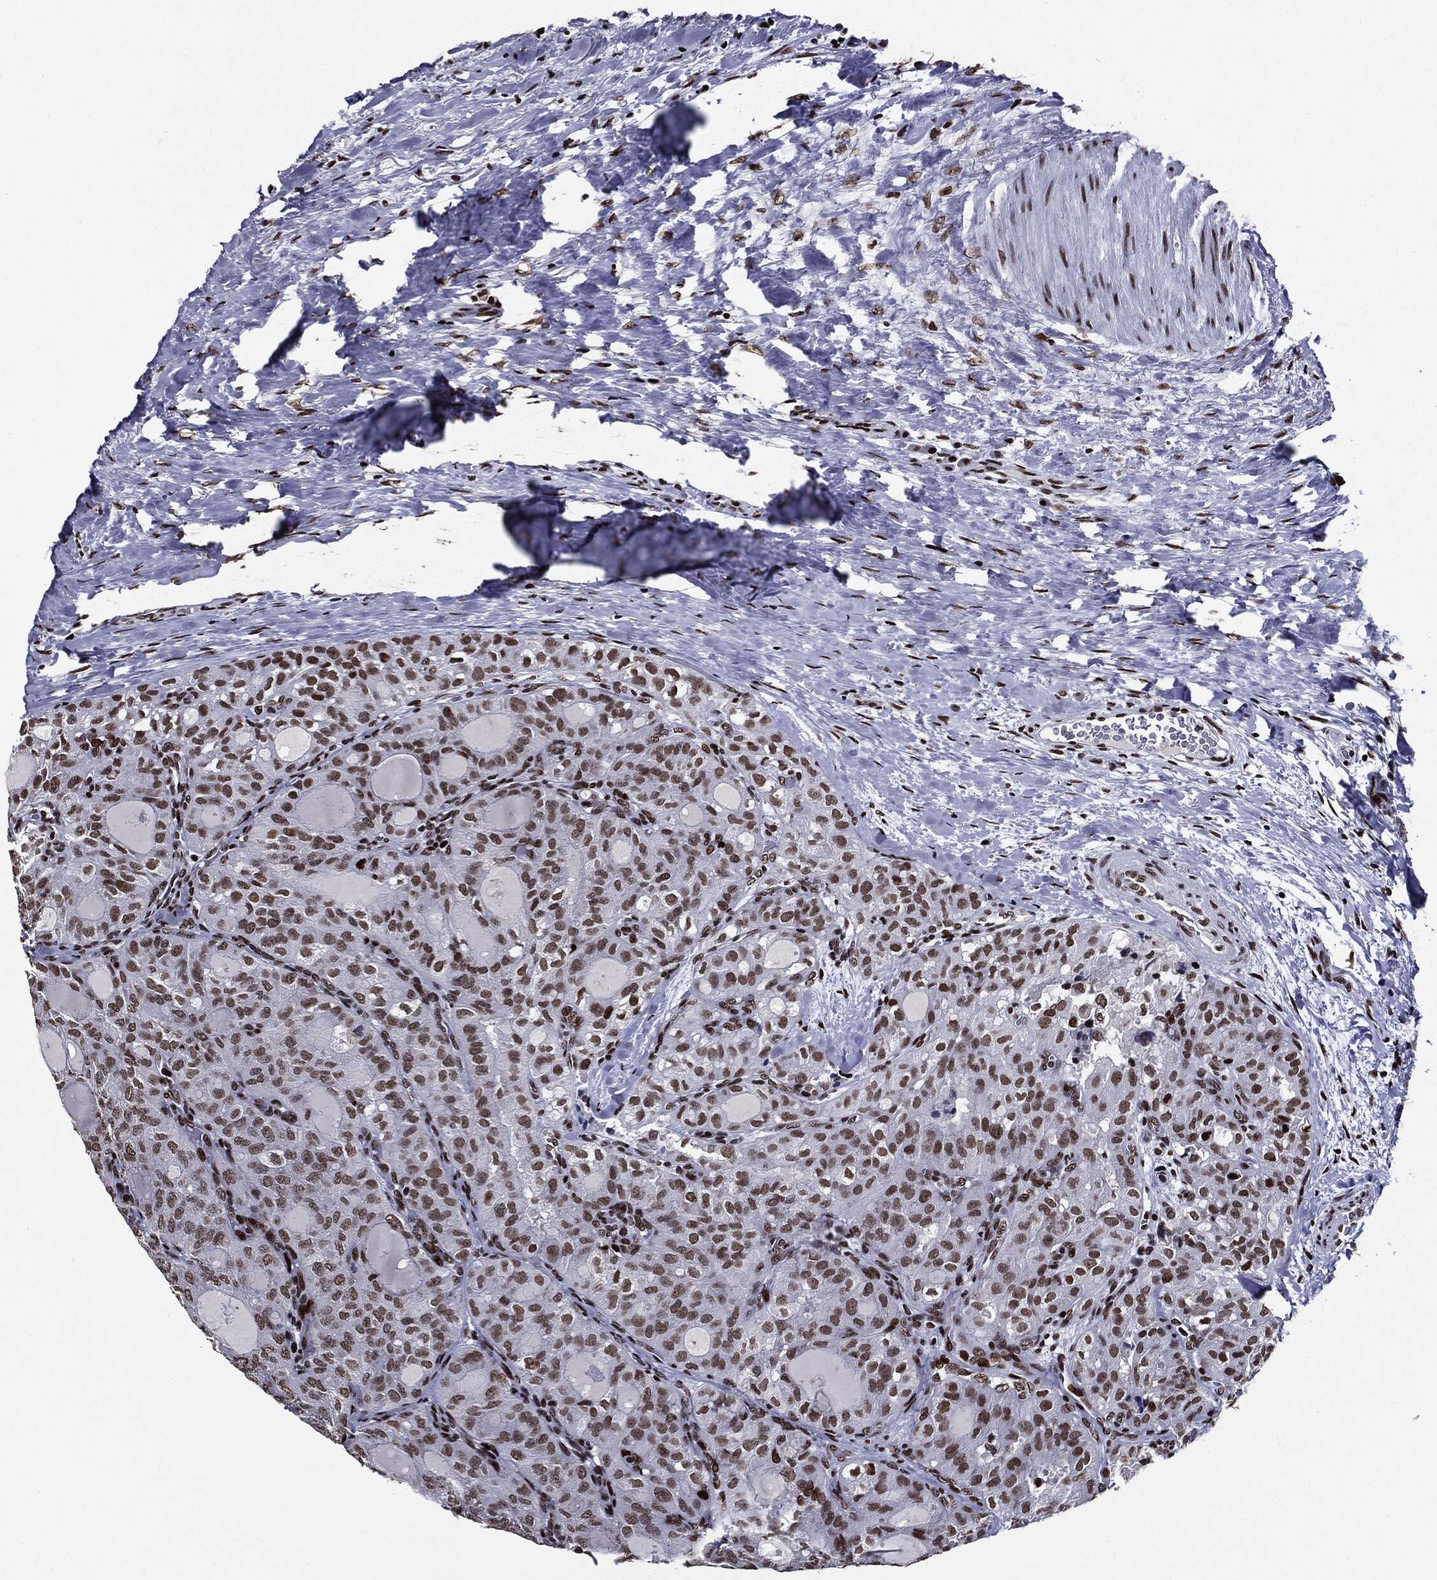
{"staining": {"intensity": "moderate", "quantity": "25%-75%", "location": "nuclear"}, "tissue": "thyroid cancer", "cell_type": "Tumor cells", "image_type": "cancer", "snomed": [{"axis": "morphology", "description": "Follicular adenoma carcinoma, NOS"}, {"axis": "topography", "description": "Thyroid gland"}], "caption": "This micrograph exhibits immunohistochemistry staining of follicular adenoma carcinoma (thyroid), with medium moderate nuclear positivity in about 25%-75% of tumor cells.", "gene": "ZFP91", "patient": {"sex": "male", "age": 75}}